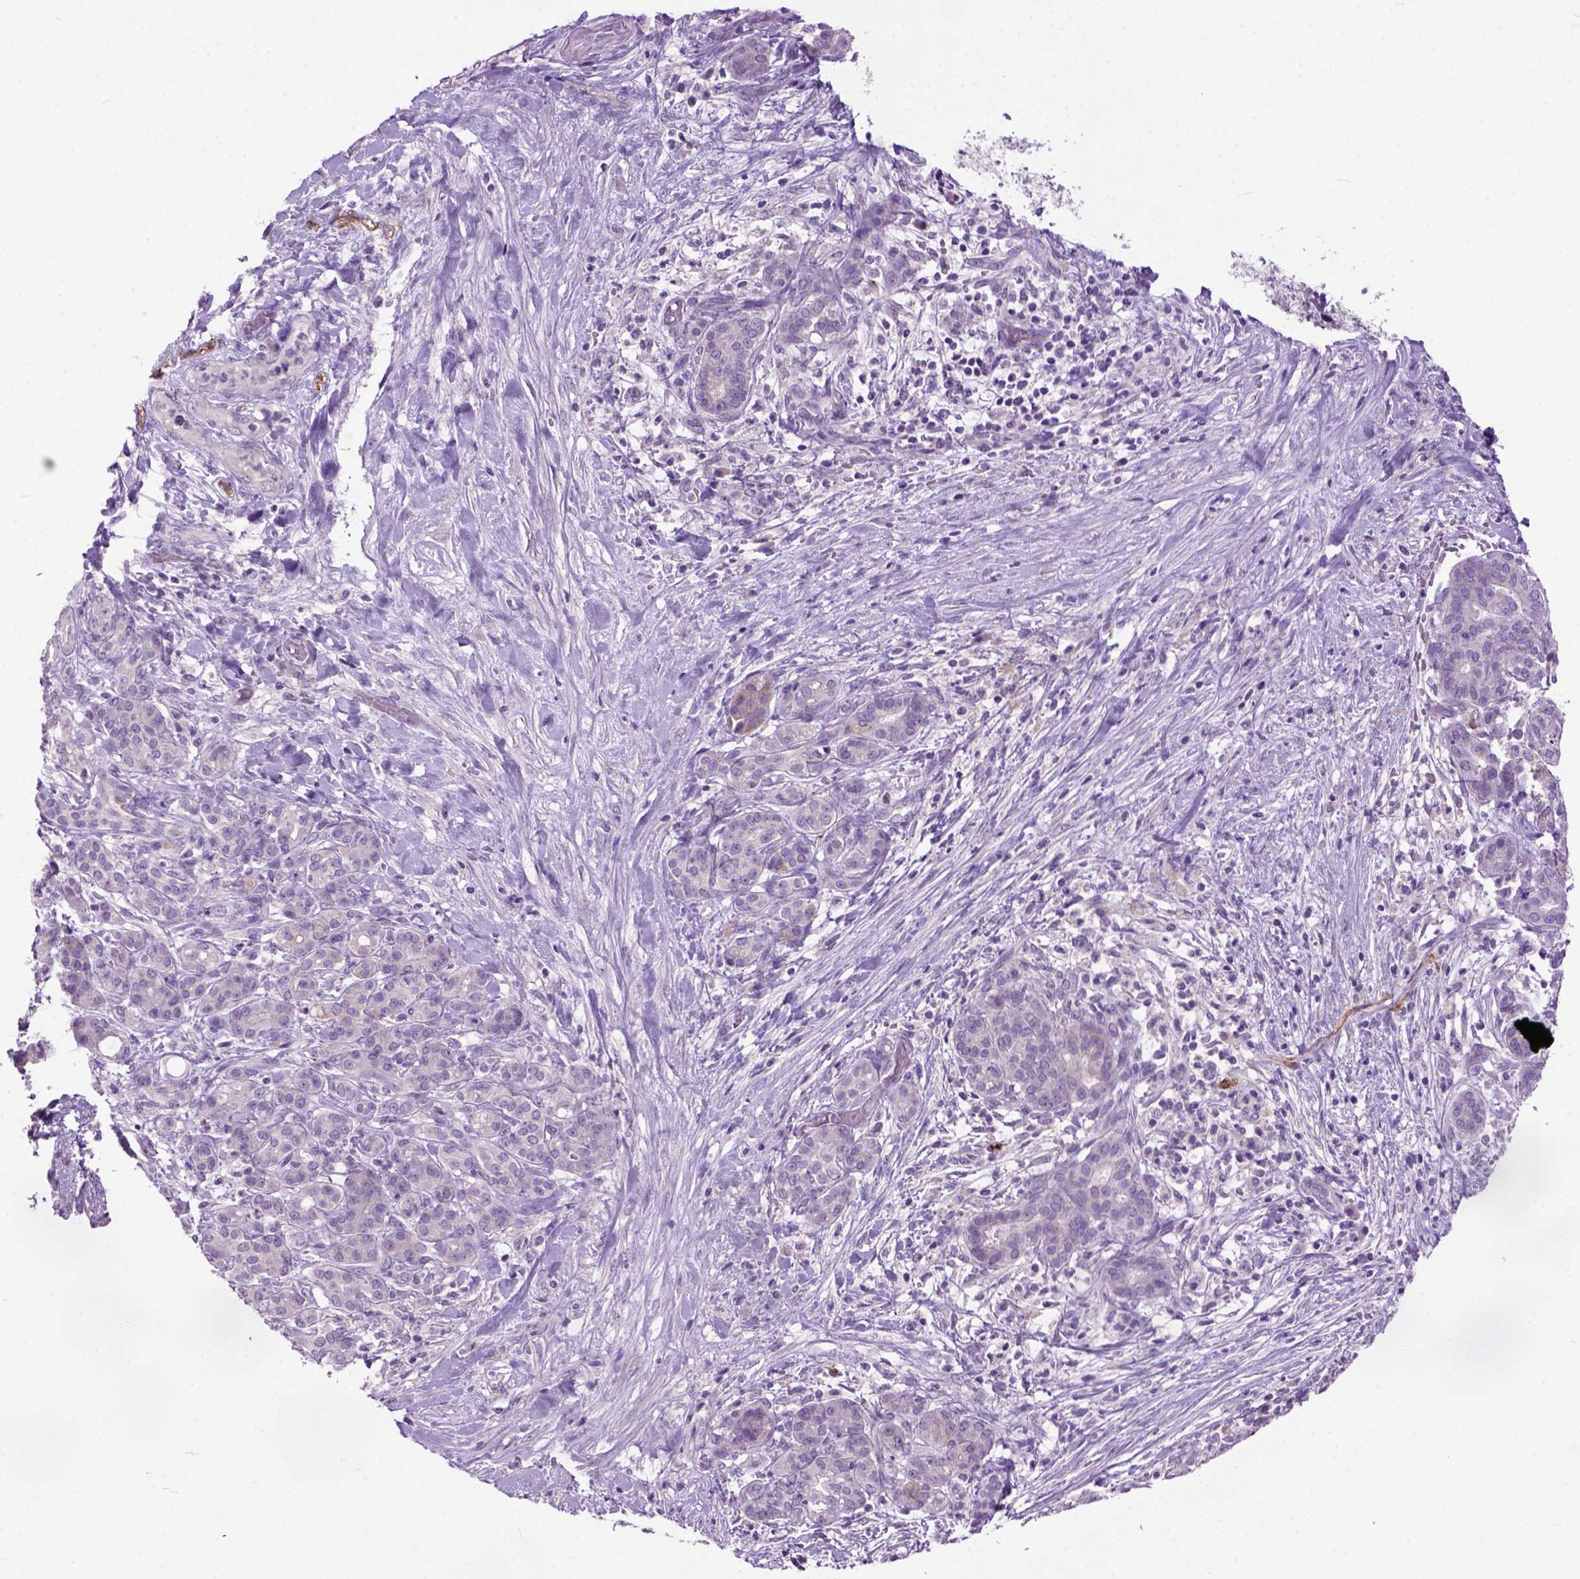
{"staining": {"intensity": "negative", "quantity": "none", "location": "none"}, "tissue": "pancreatic cancer", "cell_type": "Tumor cells", "image_type": "cancer", "snomed": [{"axis": "morphology", "description": "Adenocarcinoma, NOS"}, {"axis": "topography", "description": "Pancreas"}], "caption": "High power microscopy photomicrograph of an IHC micrograph of pancreatic cancer, revealing no significant staining in tumor cells. Brightfield microscopy of IHC stained with DAB (brown) and hematoxylin (blue), captured at high magnification.", "gene": "MAPT", "patient": {"sex": "male", "age": 44}}